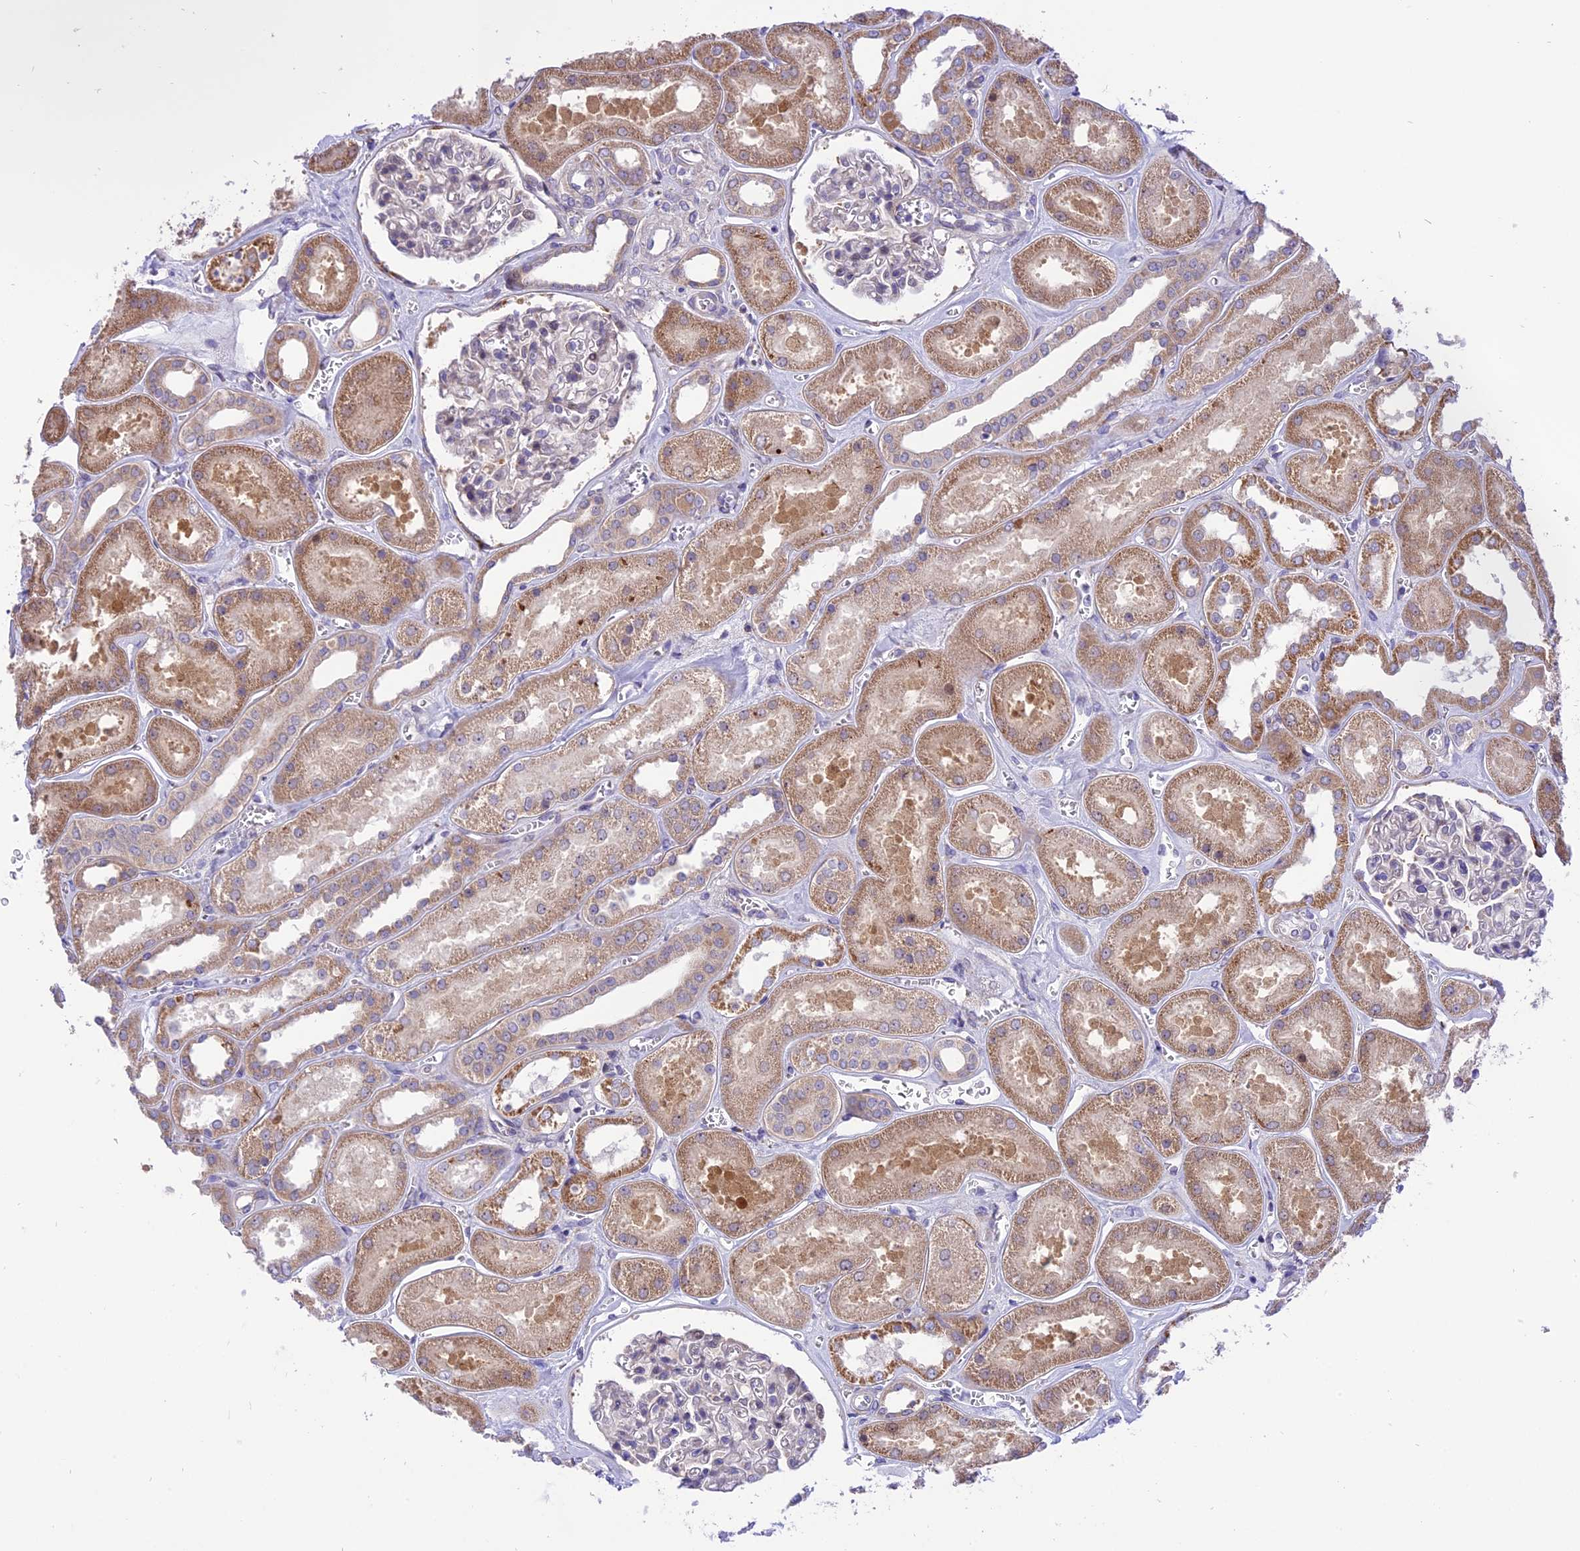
{"staining": {"intensity": "negative", "quantity": "none", "location": "none"}, "tissue": "kidney", "cell_type": "Cells in glomeruli", "image_type": "normal", "snomed": [{"axis": "morphology", "description": "Normal tissue, NOS"}, {"axis": "morphology", "description": "Adenocarcinoma, NOS"}, {"axis": "topography", "description": "Kidney"}], "caption": "High power microscopy photomicrograph of an IHC photomicrograph of unremarkable kidney, revealing no significant staining in cells in glomeruli.", "gene": "ARMCX6", "patient": {"sex": "female", "age": 68}}